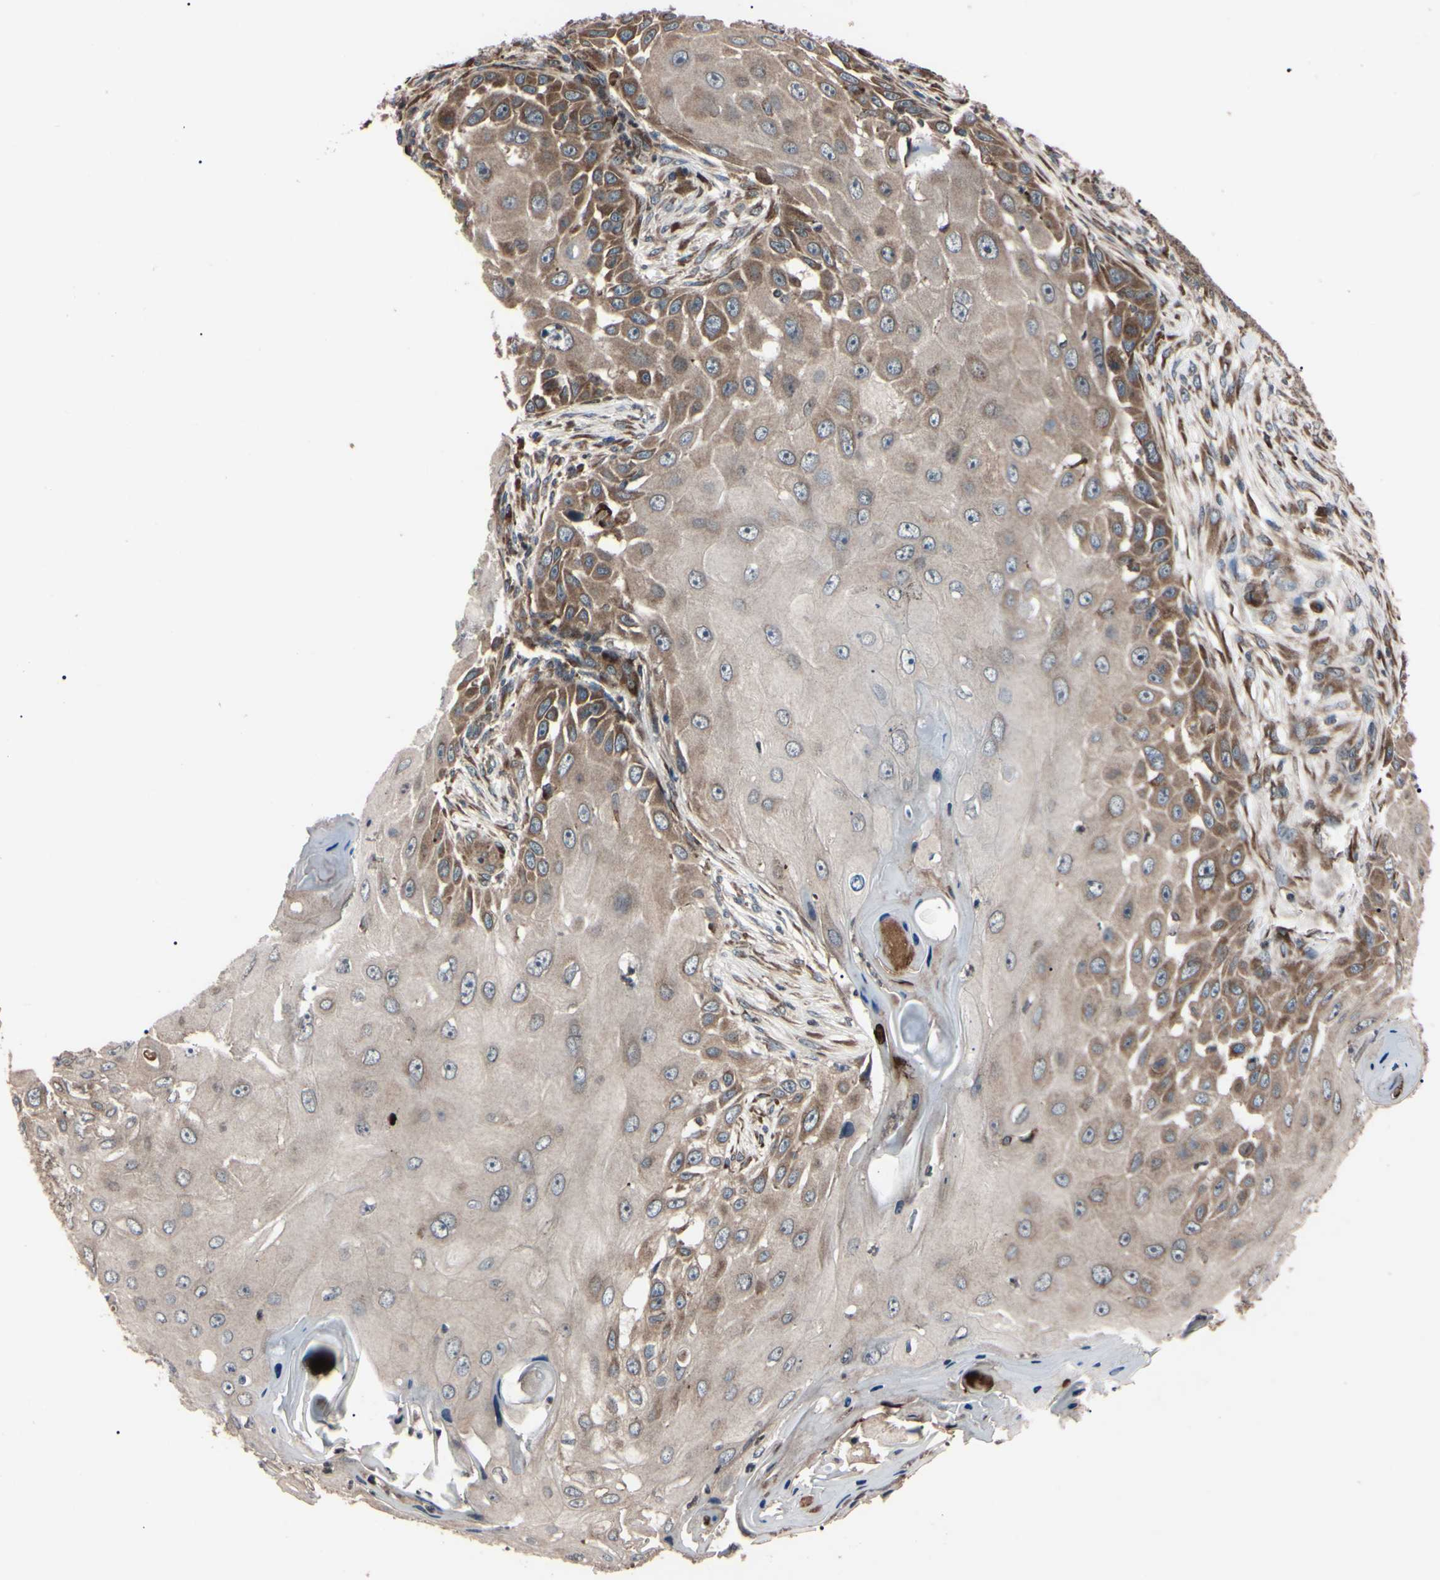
{"staining": {"intensity": "moderate", "quantity": ">75%", "location": "cytoplasmic/membranous"}, "tissue": "skin cancer", "cell_type": "Tumor cells", "image_type": "cancer", "snomed": [{"axis": "morphology", "description": "Squamous cell carcinoma, NOS"}, {"axis": "topography", "description": "Skin"}], "caption": "IHC of human squamous cell carcinoma (skin) displays medium levels of moderate cytoplasmic/membranous positivity in about >75% of tumor cells.", "gene": "GUCY1B1", "patient": {"sex": "female", "age": 44}}